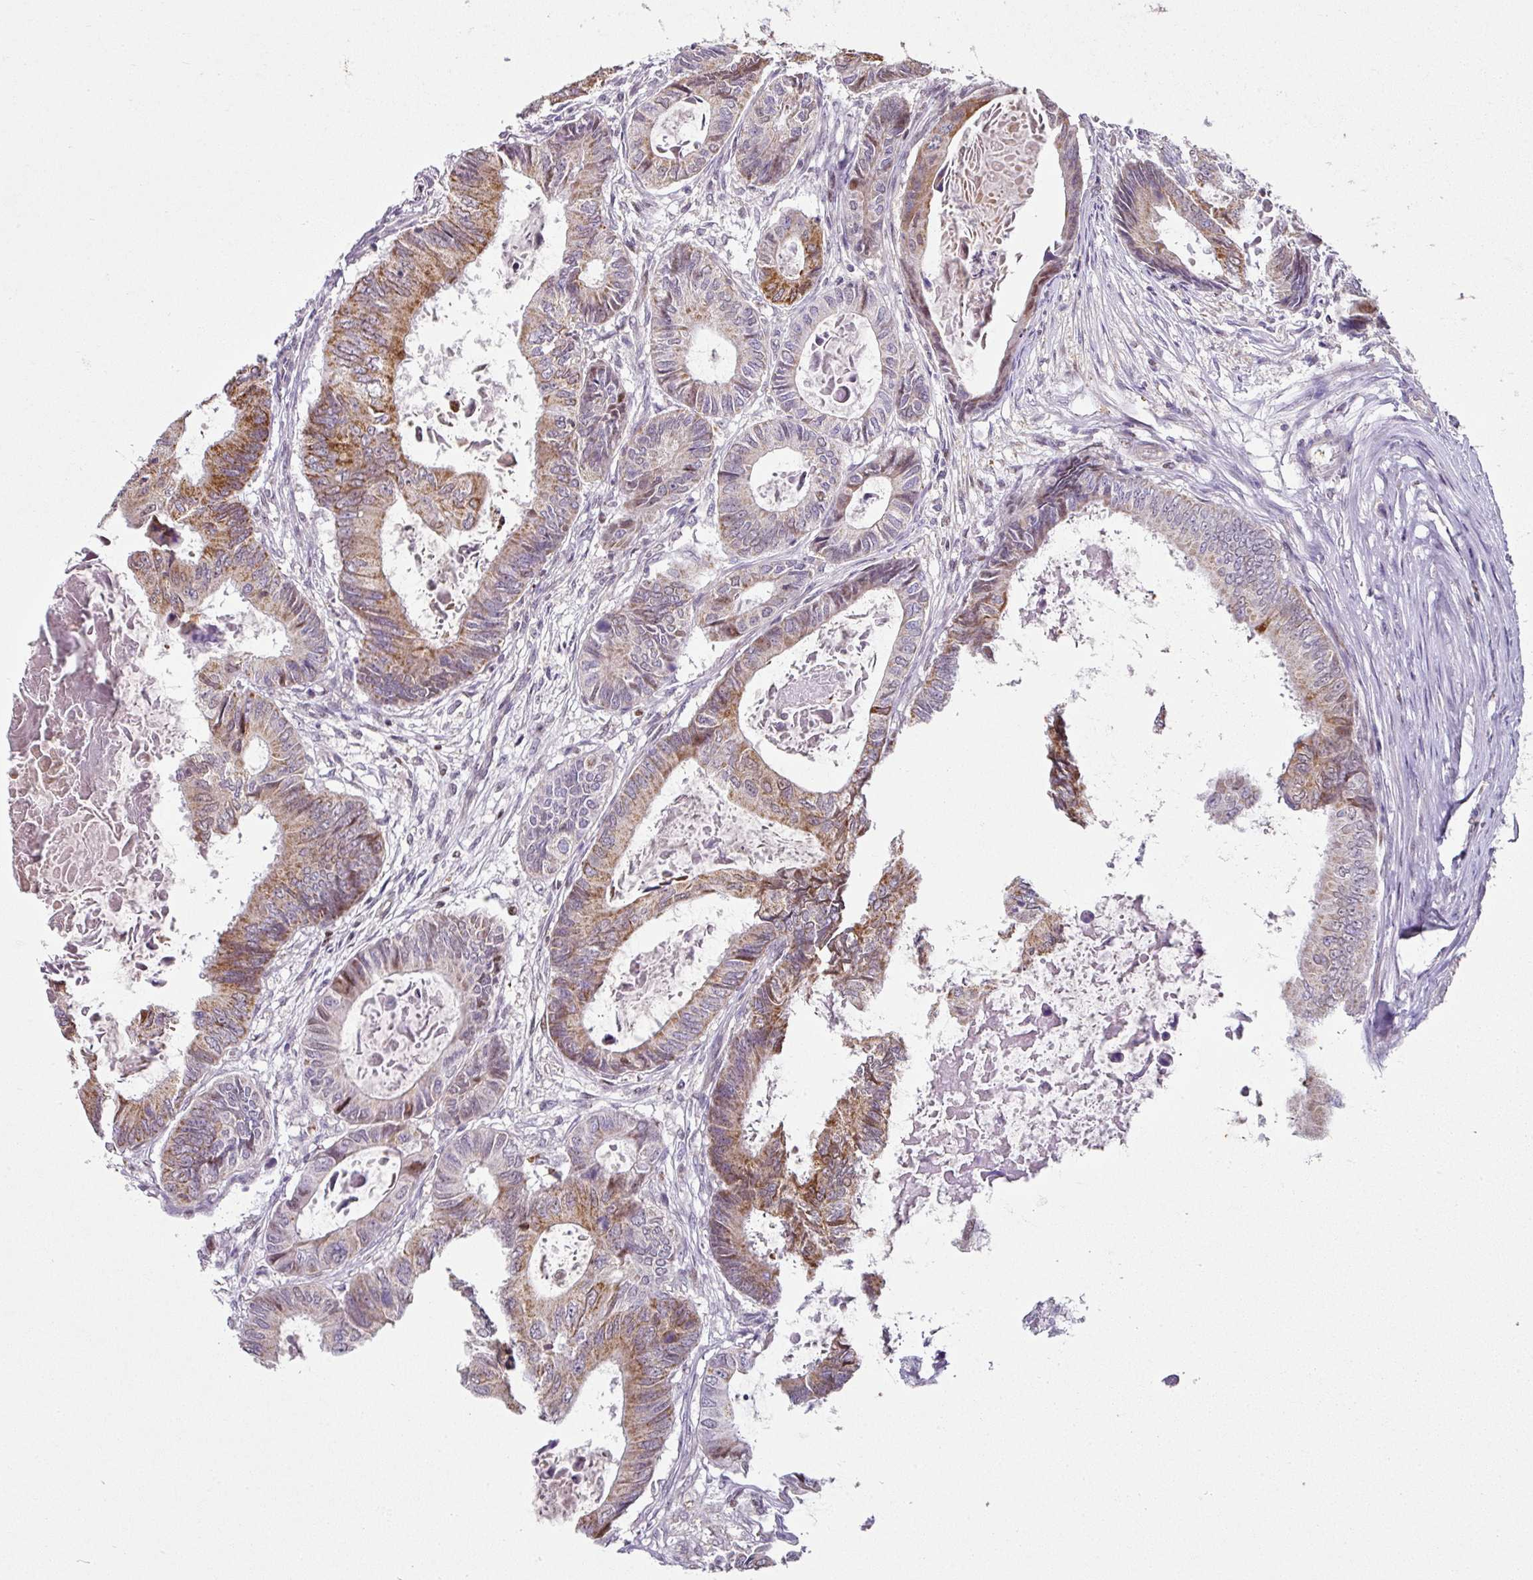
{"staining": {"intensity": "moderate", "quantity": "25%-75%", "location": "cytoplasmic/membranous"}, "tissue": "colorectal cancer", "cell_type": "Tumor cells", "image_type": "cancer", "snomed": [{"axis": "morphology", "description": "Adenocarcinoma, NOS"}, {"axis": "topography", "description": "Colon"}], "caption": "Immunohistochemistry (IHC) of colorectal cancer reveals medium levels of moderate cytoplasmic/membranous positivity in about 25%-75% of tumor cells.", "gene": "ANKRD18A", "patient": {"sex": "male", "age": 85}}